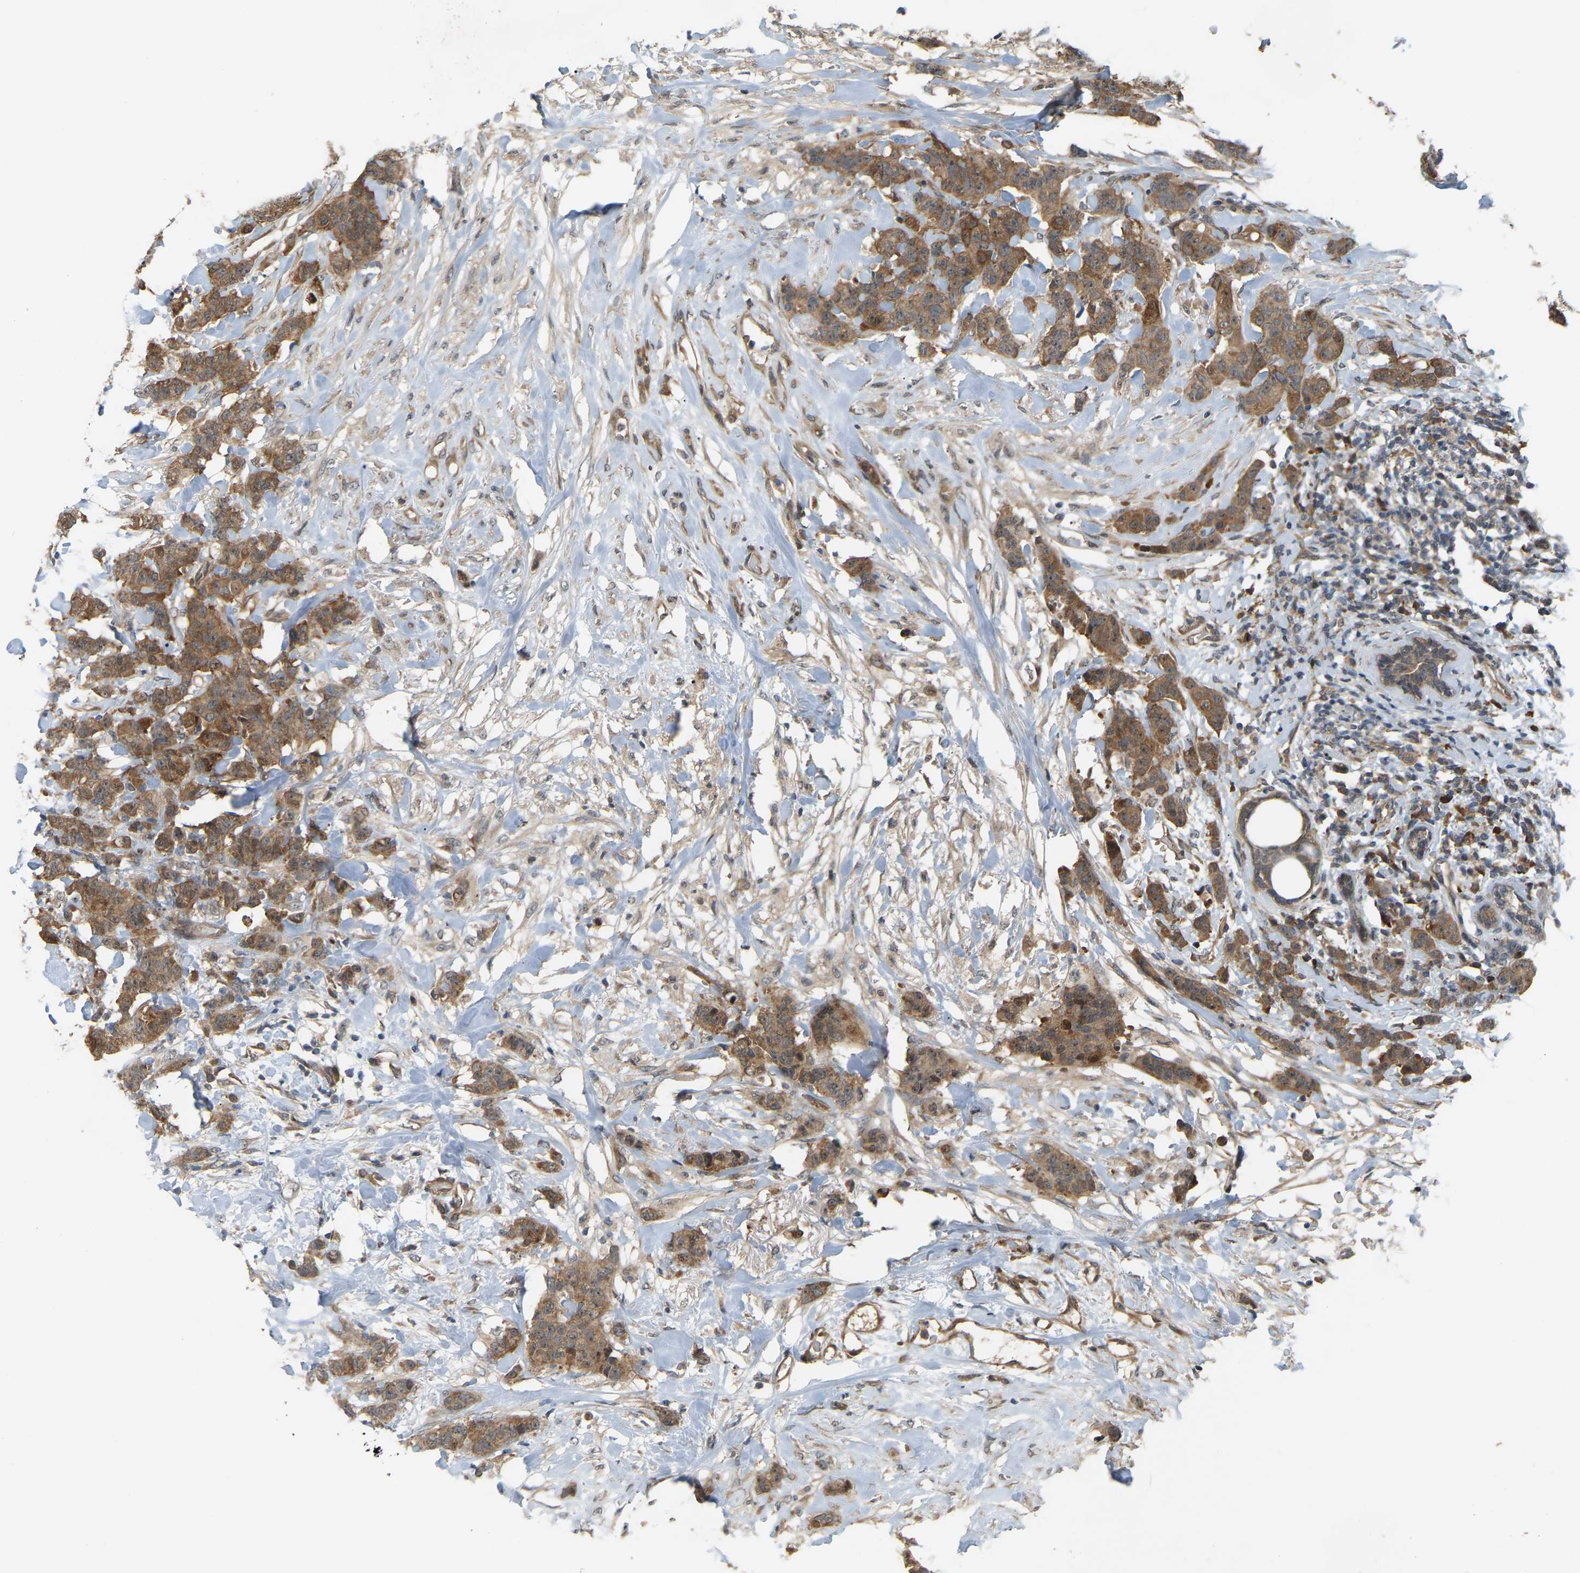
{"staining": {"intensity": "moderate", "quantity": ">75%", "location": "cytoplasmic/membranous"}, "tissue": "breast cancer", "cell_type": "Tumor cells", "image_type": "cancer", "snomed": [{"axis": "morphology", "description": "Normal tissue, NOS"}, {"axis": "morphology", "description": "Duct carcinoma"}, {"axis": "topography", "description": "Breast"}], "caption": "Breast cancer stained with a protein marker reveals moderate staining in tumor cells.", "gene": "CROT", "patient": {"sex": "female", "age": 40}}